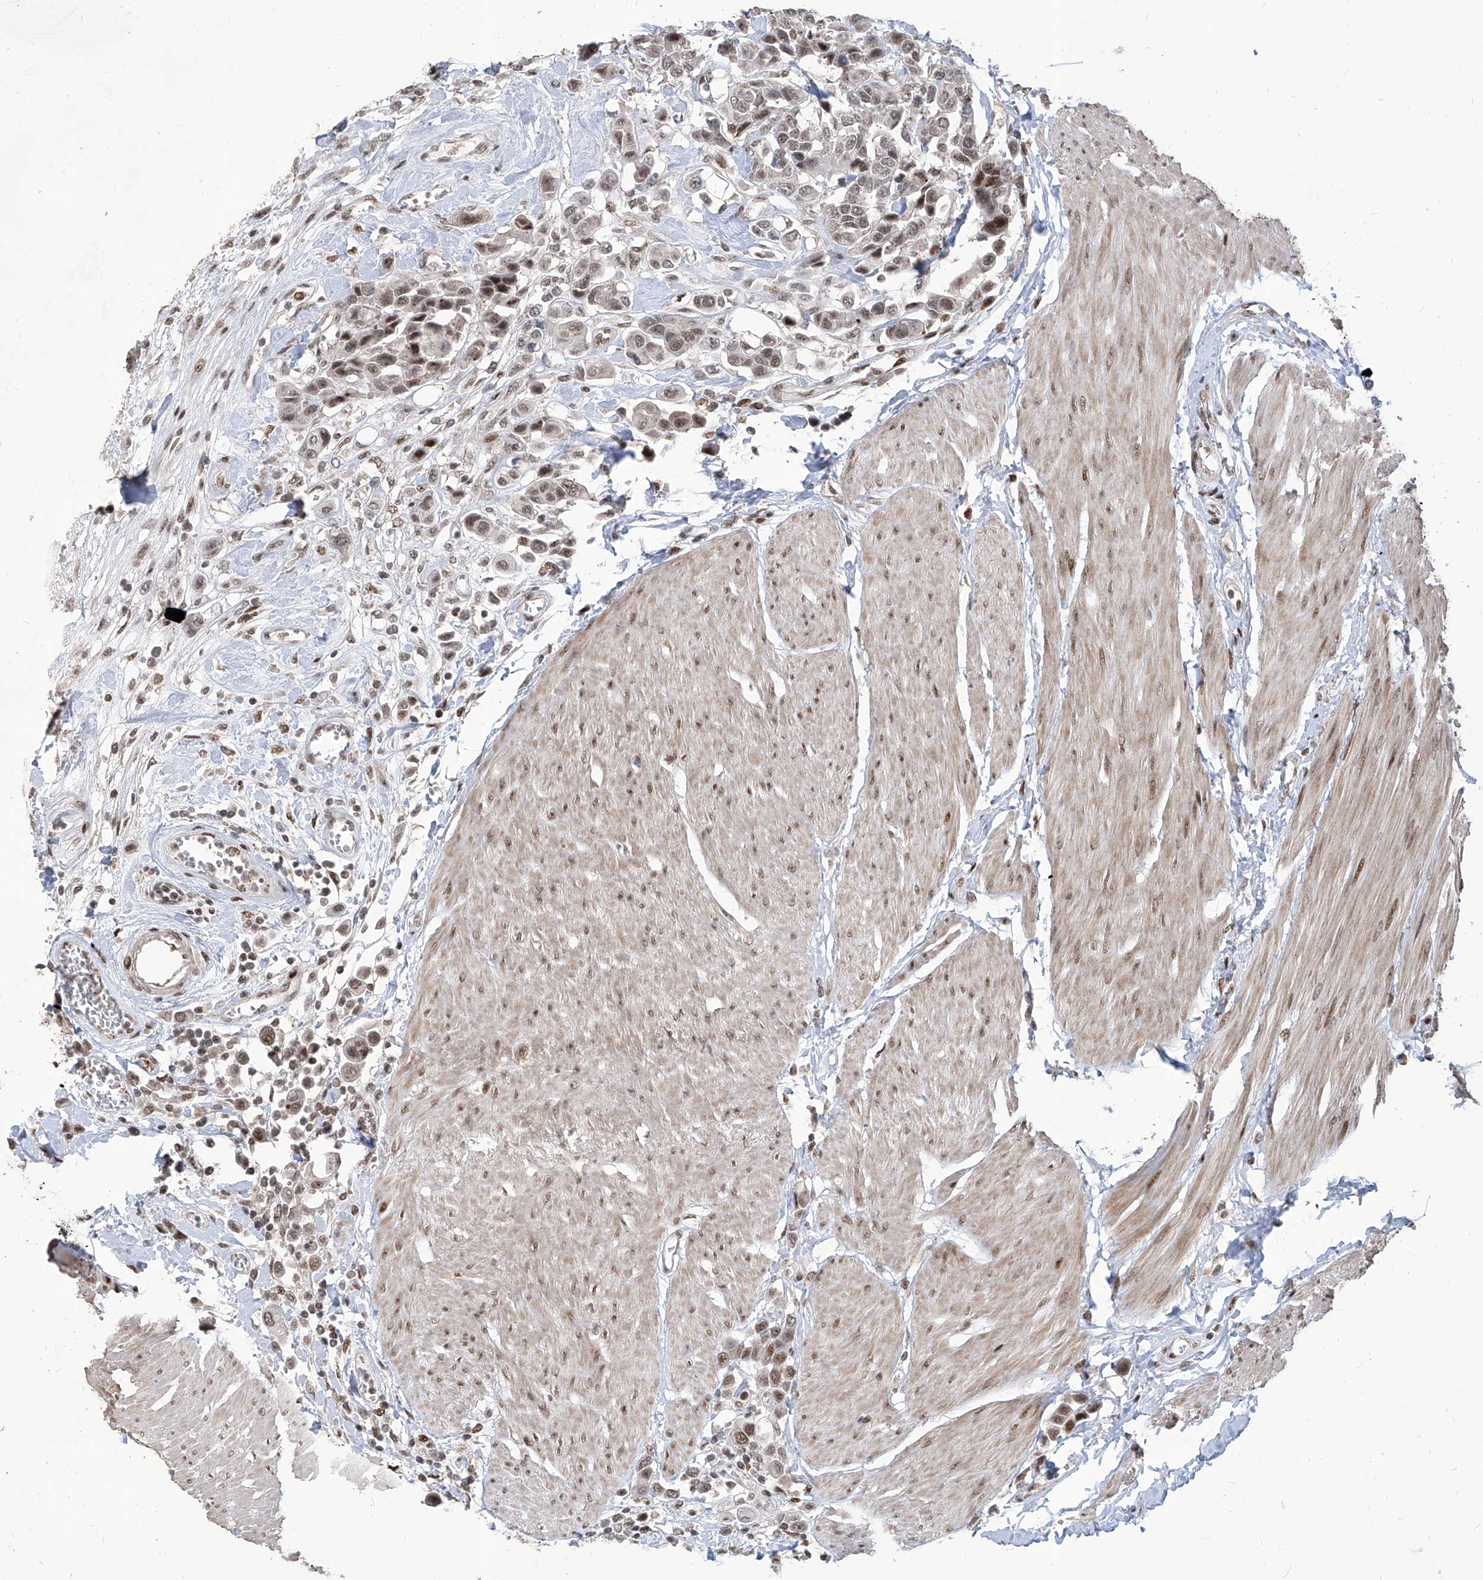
{"staining": {"intensity": "moderate", "quantity": "25%-75%", "location": "nuclear"}, "tissue": "urothelial cancer", "cell_type": "Tumor cells", "image_type": "cancer", "snomed": [{"axis": "morphology", "description": "Urothelial carcinoma, High grade"}, {"axis": "topography", "description": "Urinary bladder"}], "caption": "Urothelial carcinoma (high-grade) tissue reveals moderate nuclear positivity in approximately 25%-75% of tumor cells, visualized by immunohistochemistry.", "gene": "IRF2", "patient": {"sex": "male", "age": 50}}